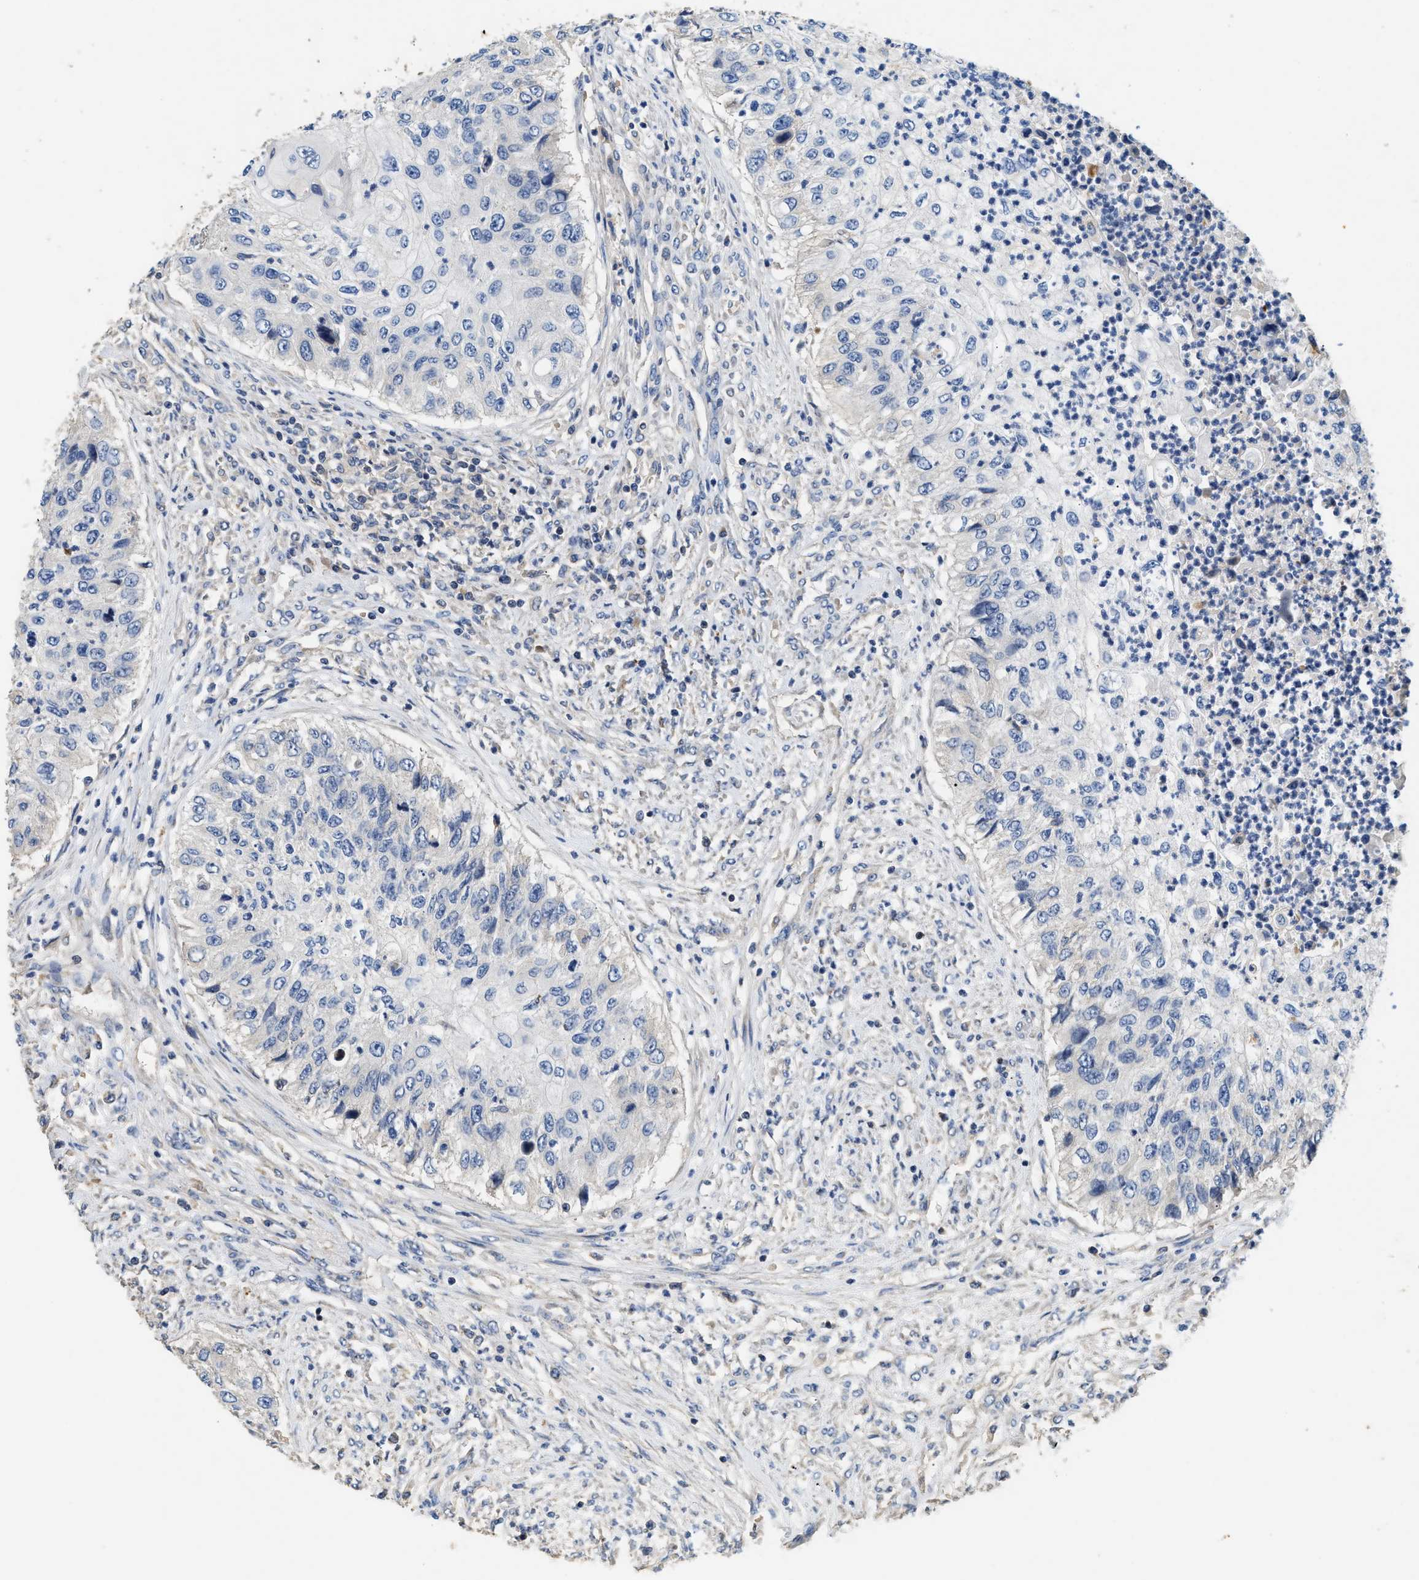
{"staining": {"intensity": "negative", "quantity": "none", "location": "none"}, "tissue": "urothelial cancer", "cell_type": "Tumor cells", "image_type": "cancer", "snomed": [{"axis": "morphology", "description": "Urothelial carcinoma, High grade"}, {"axis": "topography", "description": "Urinary bladder"}], "caption": "A high-resolution photomicrograph shows immunohistochemistry (IHC) staining of high-grade urothelial carcinoma, which demonstrates no significant positivity in tumor cells.", "gene": "IL17RC", "patient": {"sex": "female", "age": 60}}